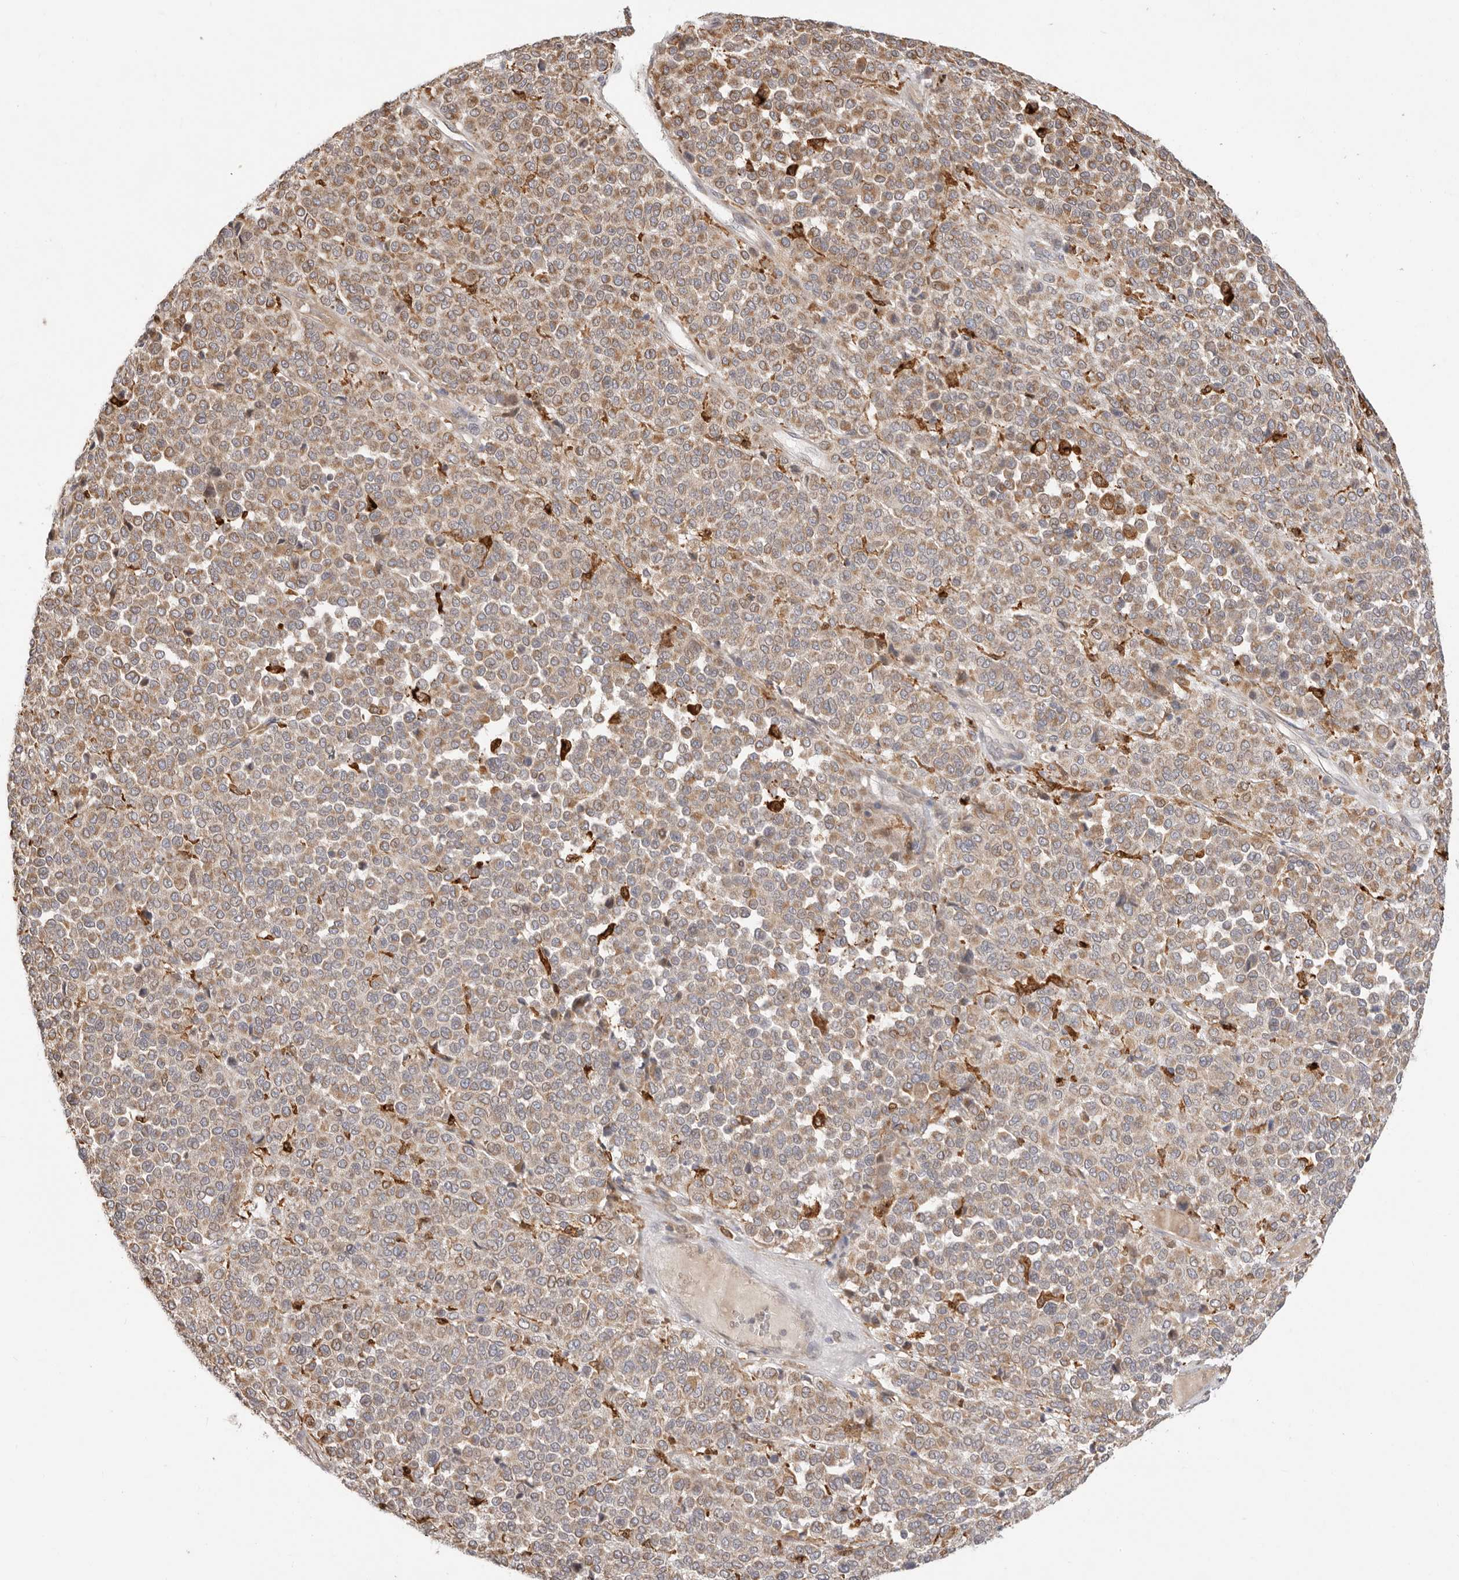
{"staining": {"intensity": "moderate", "quantity": ">75%", "location": "cytoplasmic/membranous"}, "tissue": "melanoma", "cell_type": "Tumor cells", "image_type": "cancer", "snomed": [{"axis": "morphology", "description": "Malignant melanoma, Metastatic site"}, {"axis": "topography", "description": "Pancreas"}], "caption": "Immunohistochemical staining of human melanoma reveals medium levels of moderate cytoplasmic/membranous protein positivity in about >75% of tumor cells. (brown staining indicates protein expression, while blue staining denotes nuclei).", "gene": "USH1C", "patient": {"sex": "female", "age": 30}}